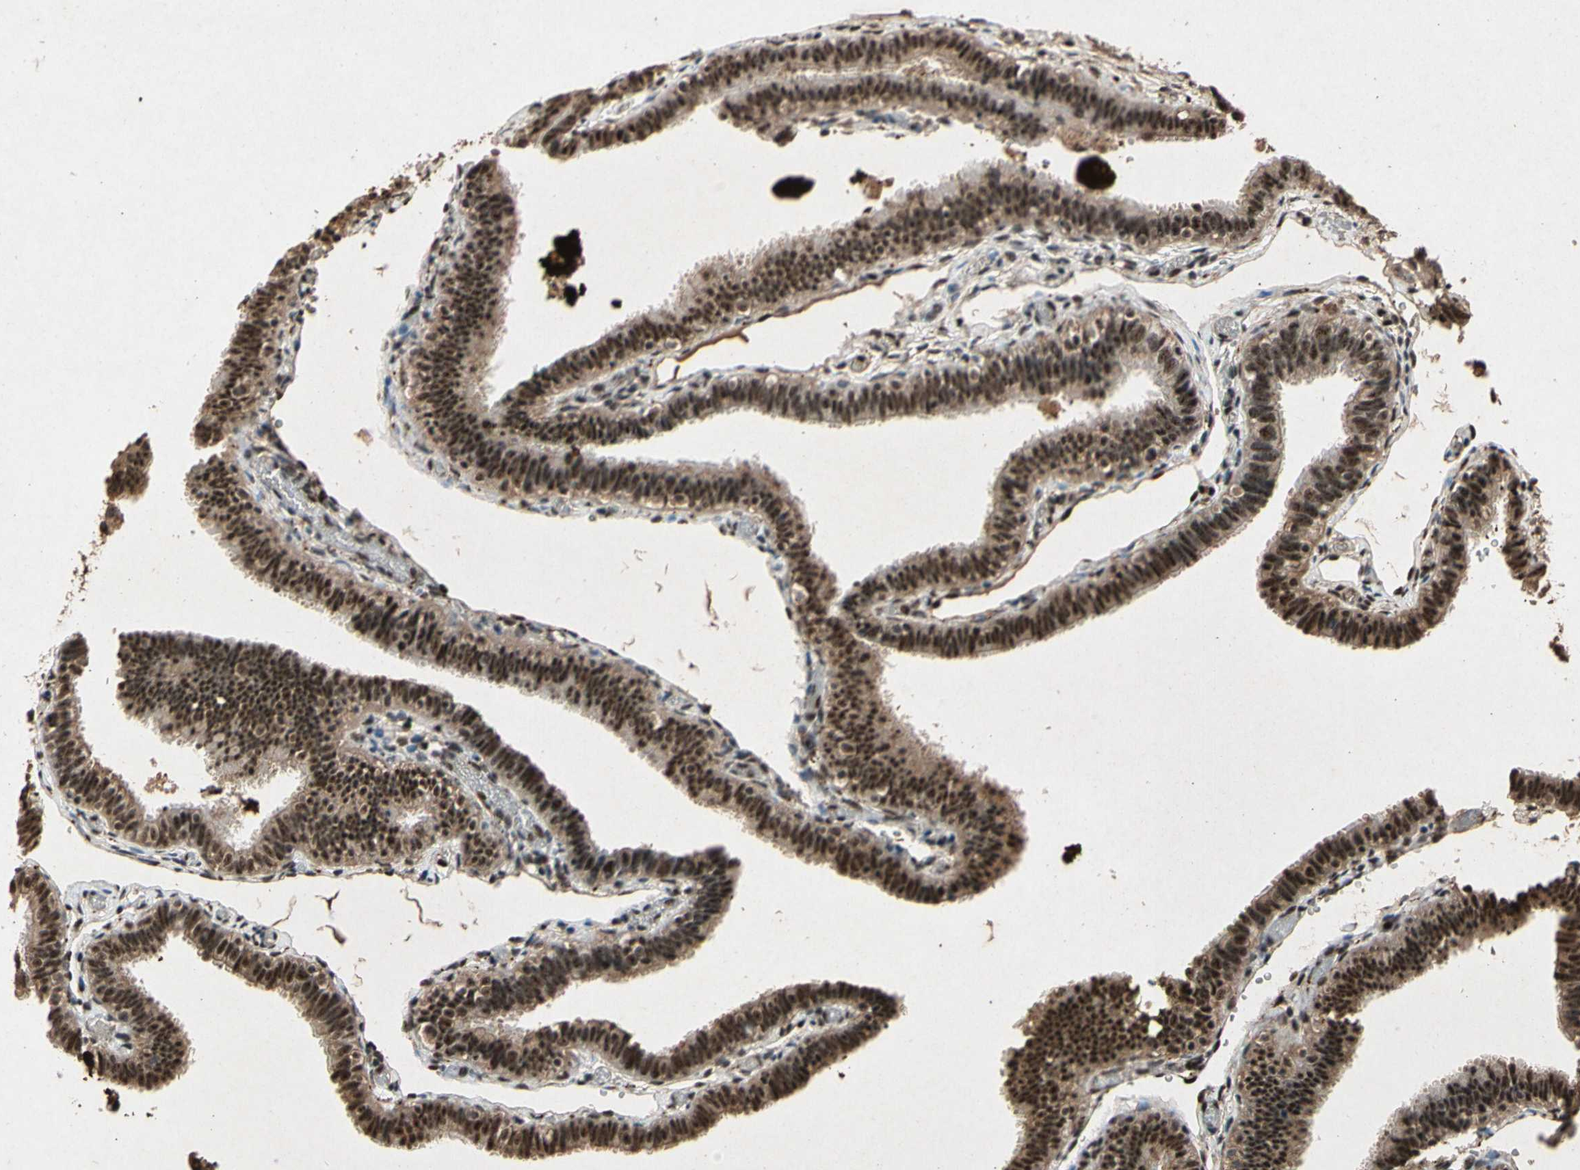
{"staining": {"intensity": "strong", "quantity": ">75%", "location": "cytoplasmic/membranous,nuclear"}, "tissue": "fallopian tube", "cell_type": "Glandular cells", "image_type": "normal", "snomed": [{"axis": "morphology", "description": "Normal tissue, NOS"}, {"axis": "topography", "description": "Fallopian tube"}], "caption": "A brown stain highlights strong cytoplasmic/membranous,nuclear staining of a protein in glandular cells of unremarkable fallopian tube.", "gene": "PML", "patient": {"sex": "female", "age": 46}}